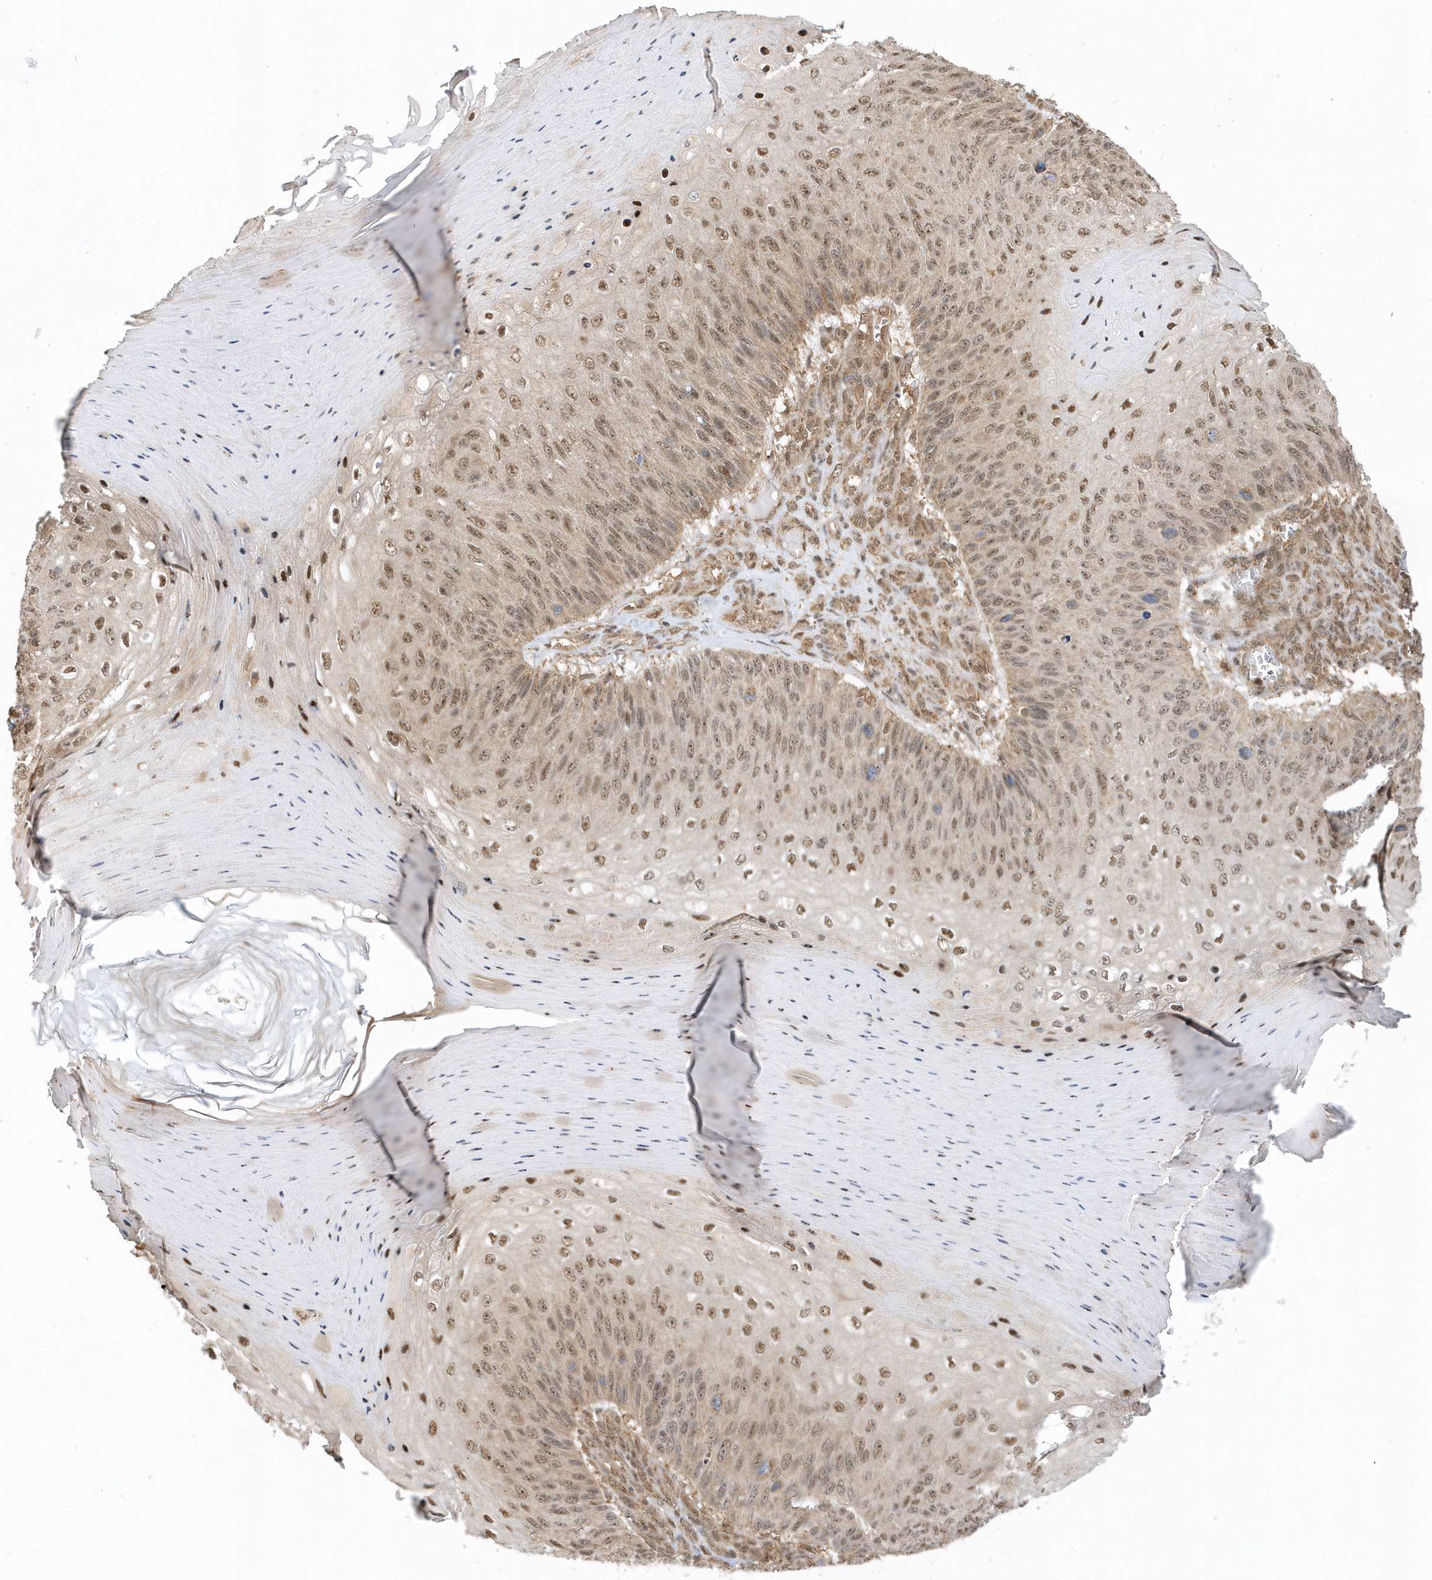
{"staining": {"intensity": "moderate", "quantity": ">75%", "location": "nuclear"}, "tissue": "skin cancer", "cell_type": "Tumor cells", "image_type": "cancer", "snomed": [{"axis": "morphology", "description": "Squamous cell carcinoma, NOS"}, {"axis": "topography", "description": "Skin"}], "caption": "Approximately >75% of tumor cells in skin squamous cell carcinoma reveal moderate nuclear protein staining as visualized by brown immunohistochemical staining.", "gene": "PSMD6", "patient": {"sex": "female", "age": 88}}